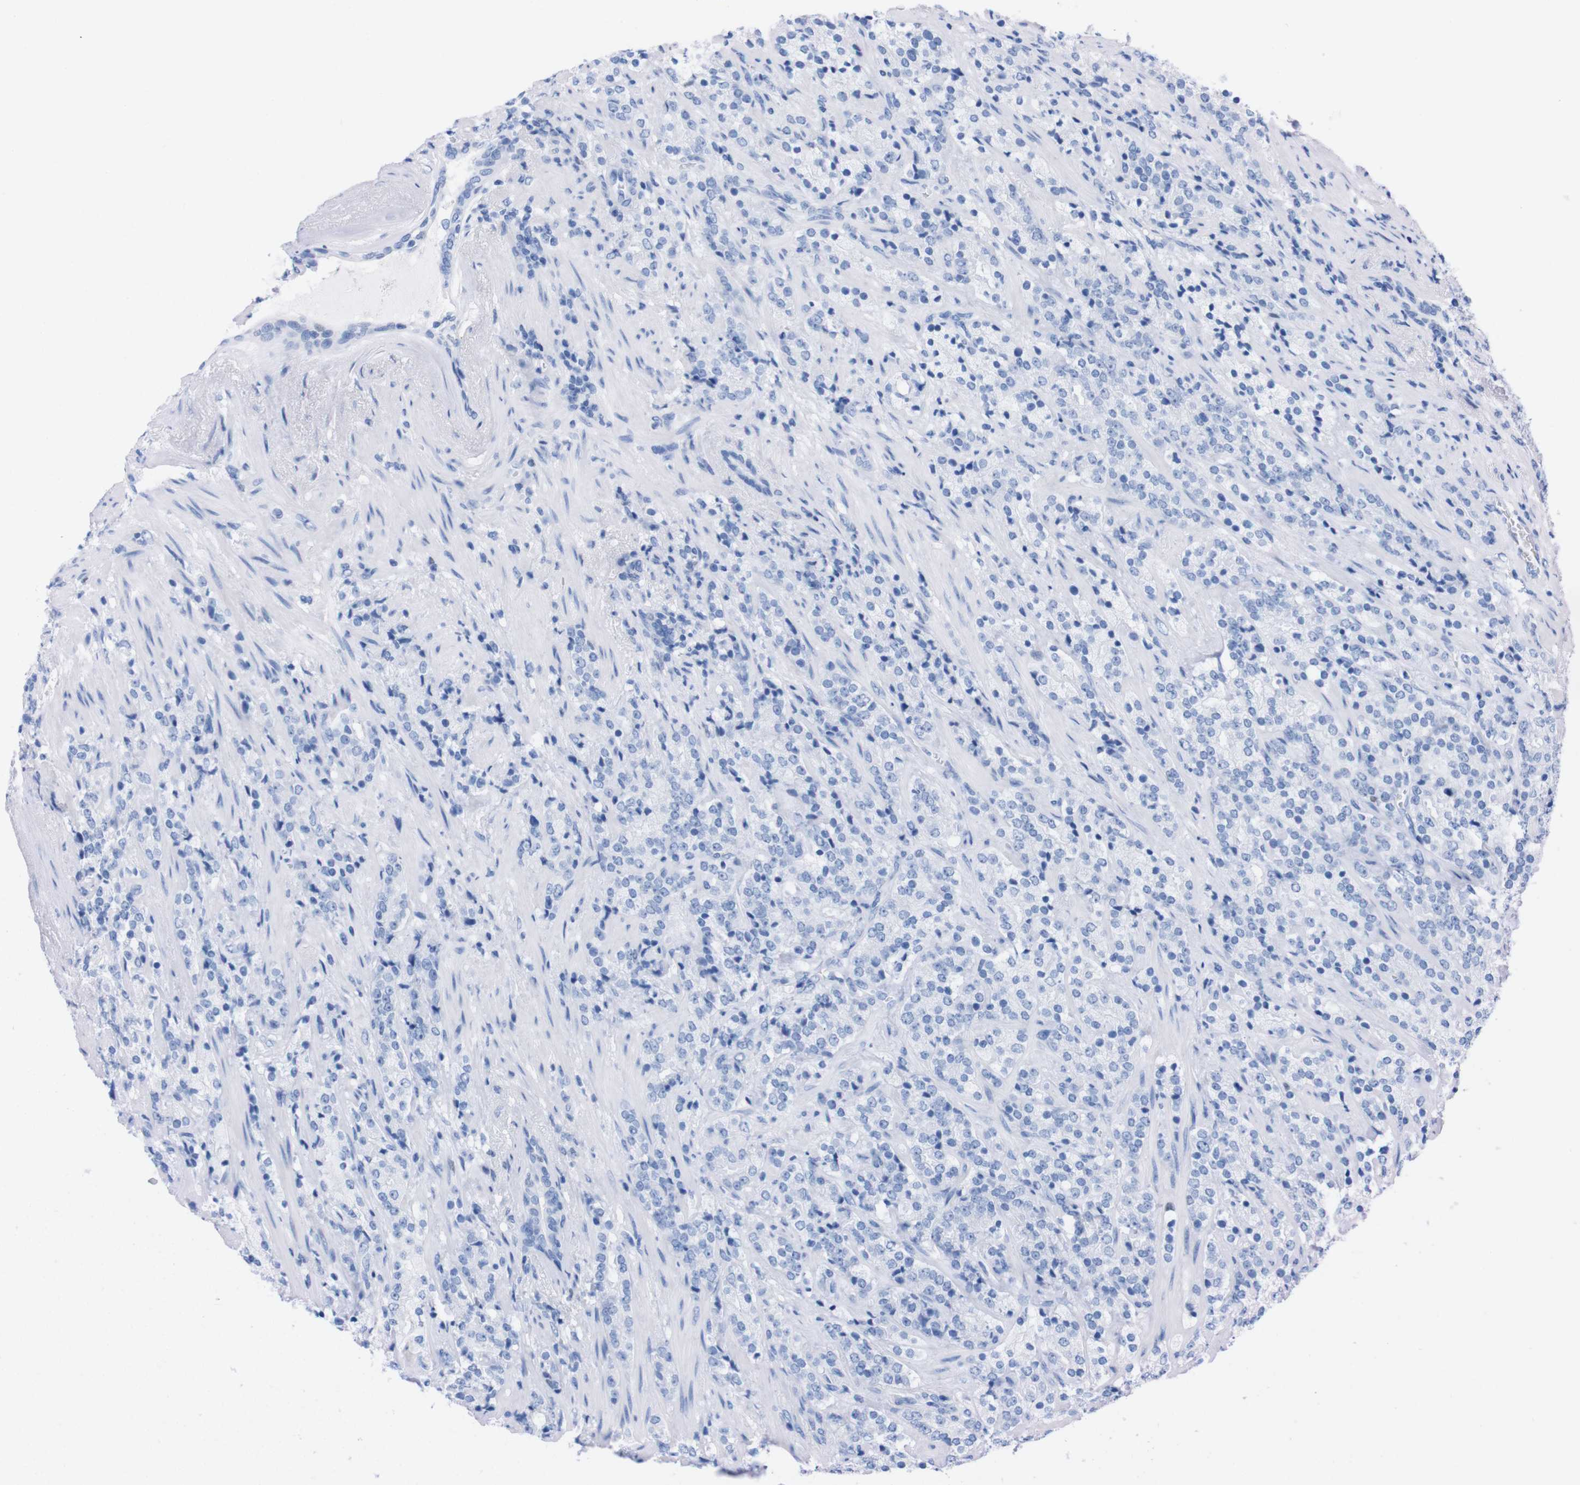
{"staining": {"intensity": "negative", "quantity": "none", "location": "none"}, "tissue": "prostate cancer", "cell_type": "Tumor cells", "image_type": "cancer", "snomed": [{"axis": "morphology", "description": "Adenocarcinoma, High grade"}, {"axis": "topography", "description": "Prostate"}], "caption": "Immunohistochemical staining of adenocarcinoma (high-grade) (prostate) displays no significant expression in tumor cells.", "gene": "P2RY12", "patient": {"sex": "male", "age": 71}}